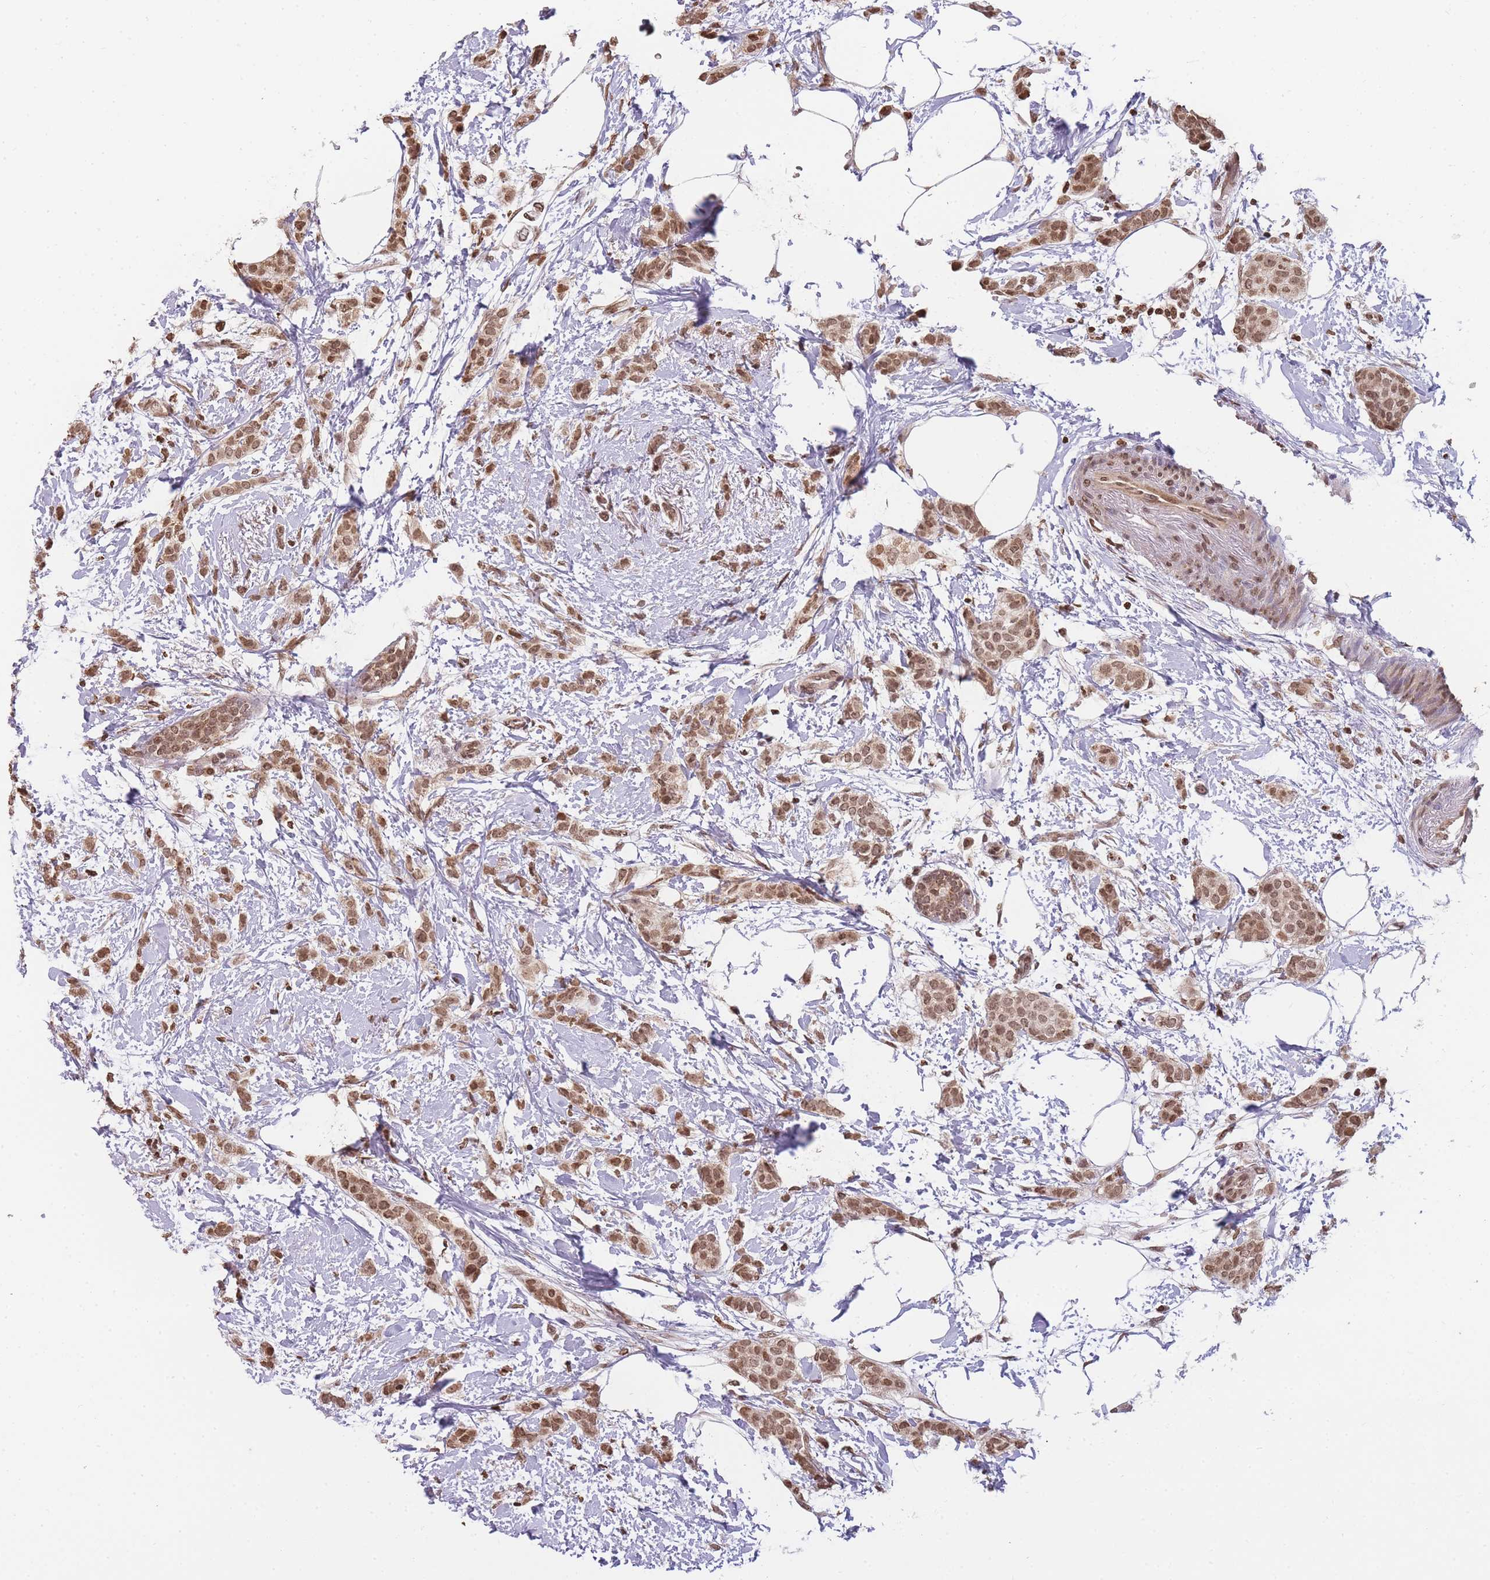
{"staining": {"intensity": "moderate", "quantity": ">75%", "location": "nuclear"}, "tissue": "breast cancer", "cell_type": "Tumor cells", "image_type": "cancer", "snomed": [{"axis": "morphology", "description": "Duct carcinoma"}, {"axis": "topography", "description": "Breast"}], "caption": "Immunohistochemistry micrograph of neoplastic tissue: human breast cancer stained using immunohistochemistry (IHC) exhibits medium levels of moderate protein expression localized specifically in the nuclear of tumor cells, appearing as a nuclear brown color.", "gene": "WWTR1", "patient": {"sex": "female", "age": 72}}